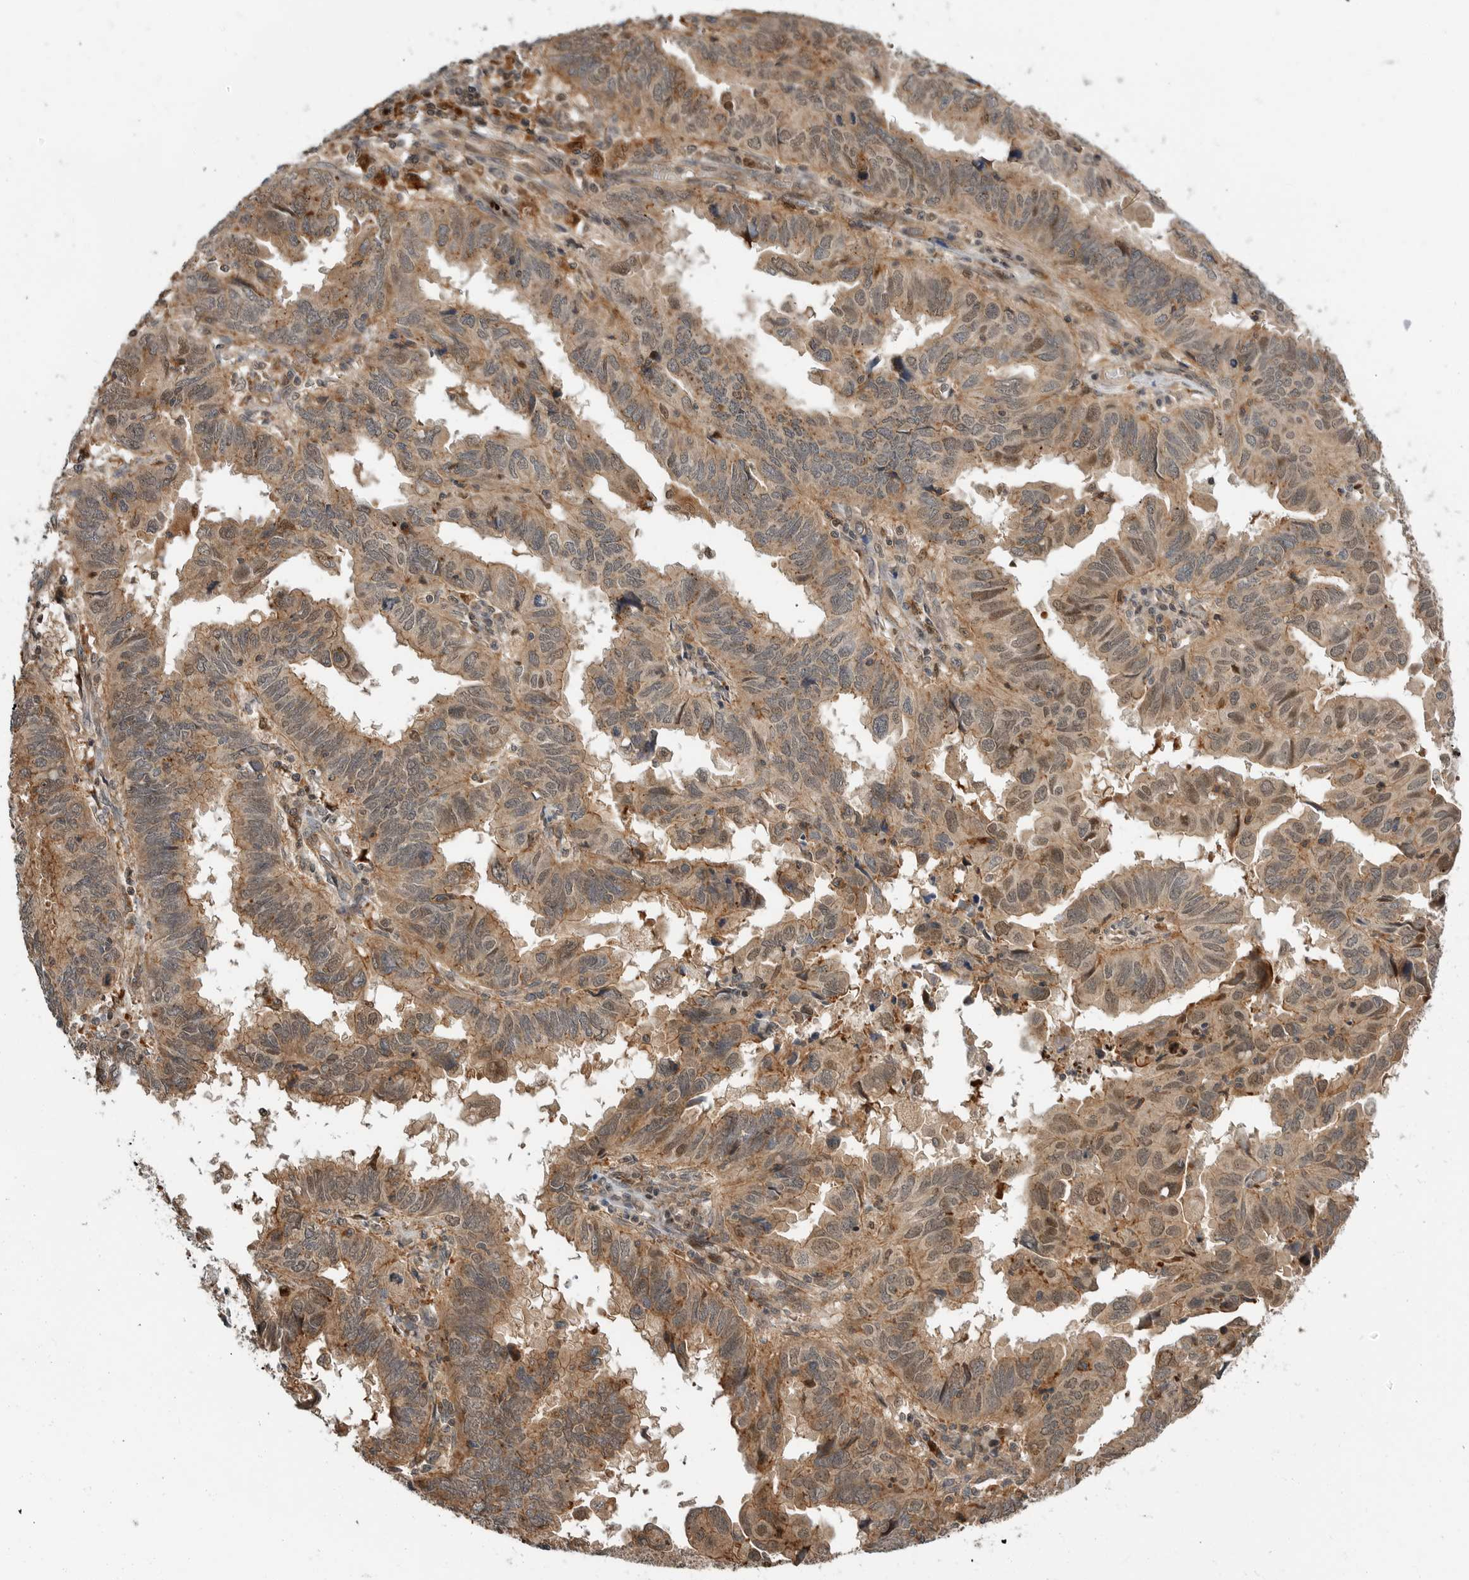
{"staining": {"intensity": "moderate", "quantity": ">75%", "location": "cytoplasmic/membranous,nuclear"}, "tissue": "endometrial cancer", "cell_type": "Tumor cells", "image_type": "cancer", "snomed": [{"axis": "morphology", "description": "Adenocarcinoma, NOS"}, {"axis": "topography", "description": "Uterus"}], "caption": "Immunohistochemistry (IHC) (DAB (3,3'-diaminobenzidine)) staining of endometrial cancer (adenocarcinoma) reveals moderate cytoplasmic/membranous and nuclear protein positivity in about >75% of tumor cells. Using DAB (3,3'-diaminobenzidine) (brown) and hematoxylin (blue) stains, captured at high magnification using brightfield microscopy.", "gene": "STRAP", "patient": {"sex": "female", "age": 77}}